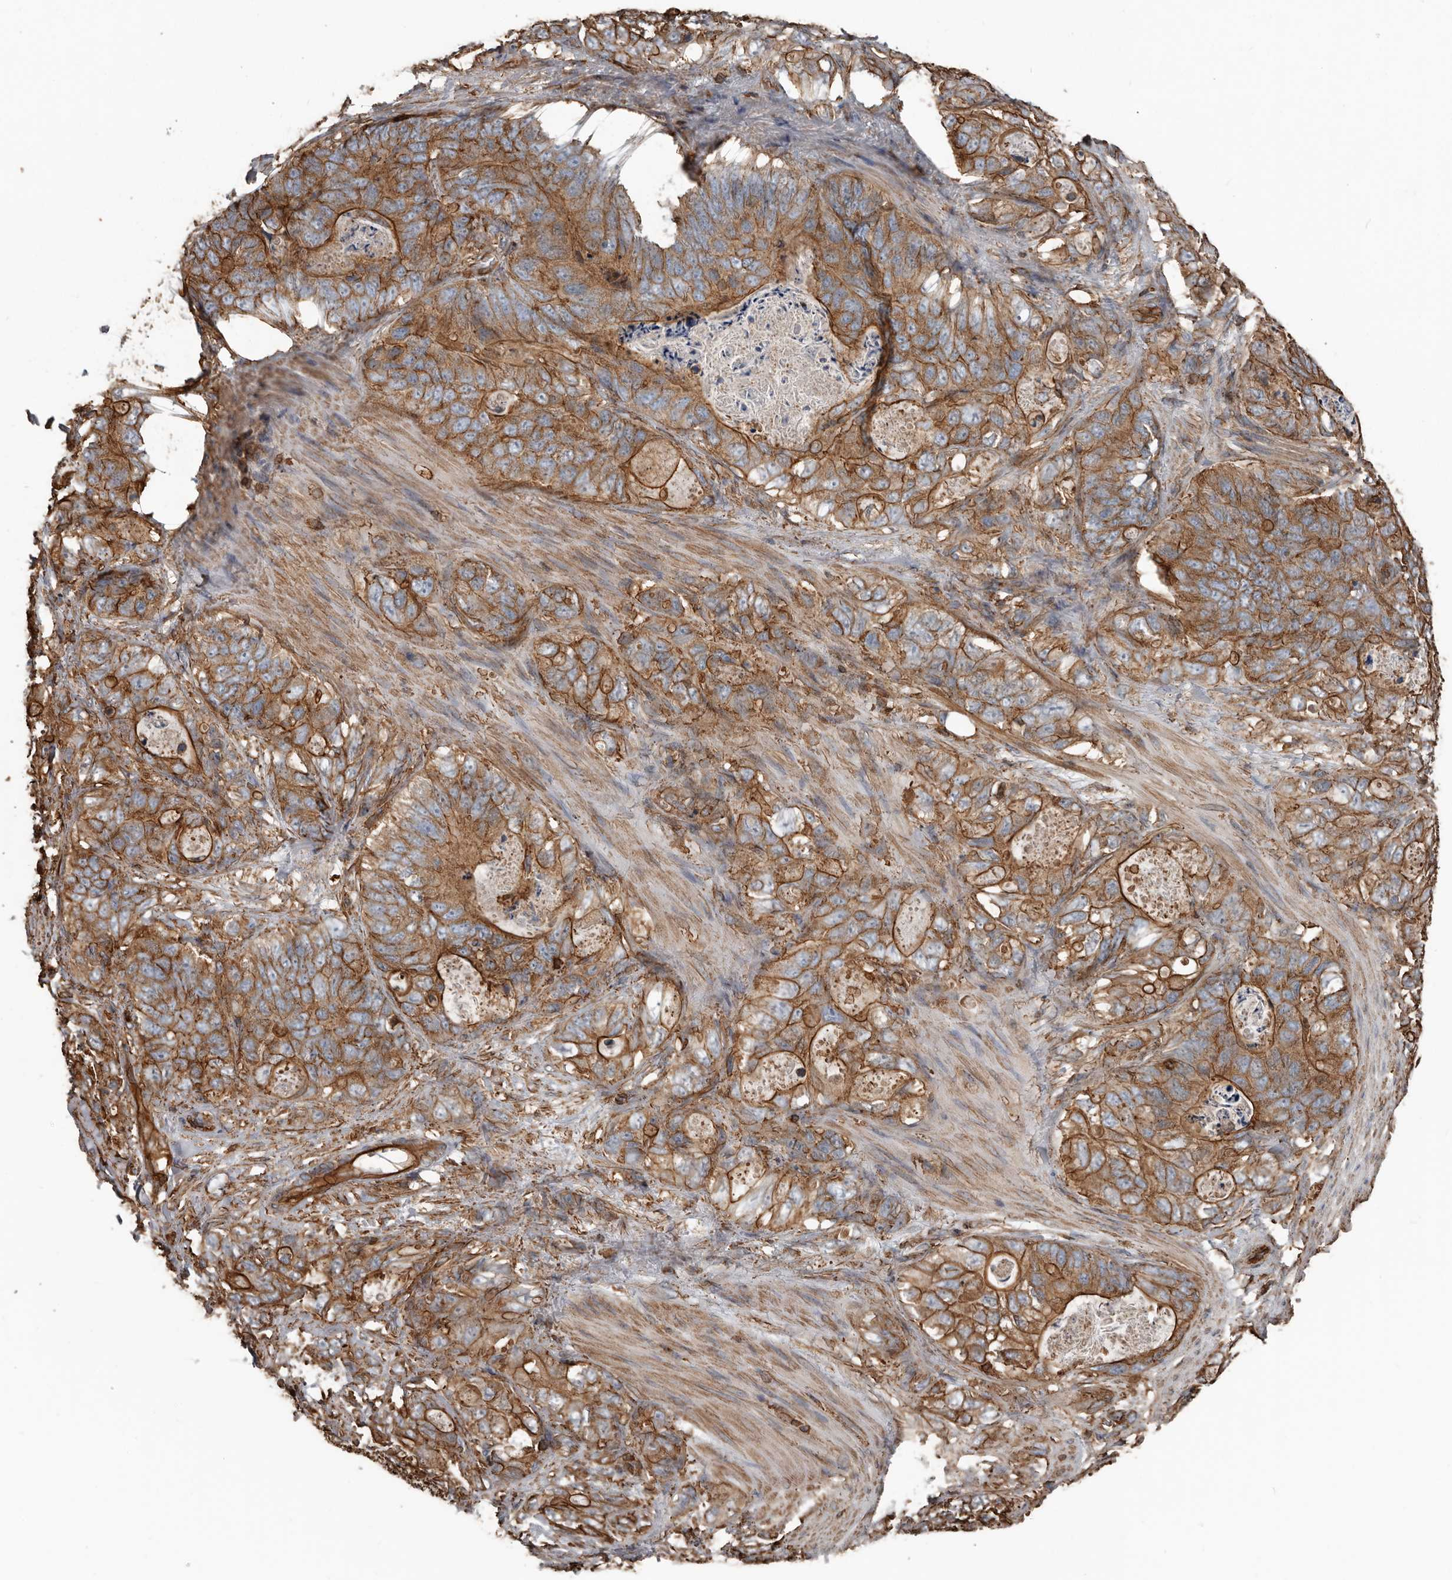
{"staining": {"intensity": "strong", "quantity": "25%-75%", "location": "cytoplasmic/membranous"}, "tissue": "stomach cancer", "cell_type": "Tumor cells", "image_type": "cancer", "snomed": [{"axis": "morphology", "description": "Normal tissue, NOS"}, {"axis": "morphology", "description": "Adenocarcinoma, NOS"}, {"axis": "topography", "description": "Stomach"}], "caption": "A brown stain shows strong cytoplasmic/membranous expression of a protein in adenocarcinoma (stomach) tumor cells.", "gene": "DENND6B", "patient": {"sex": "female", "age": 89}}